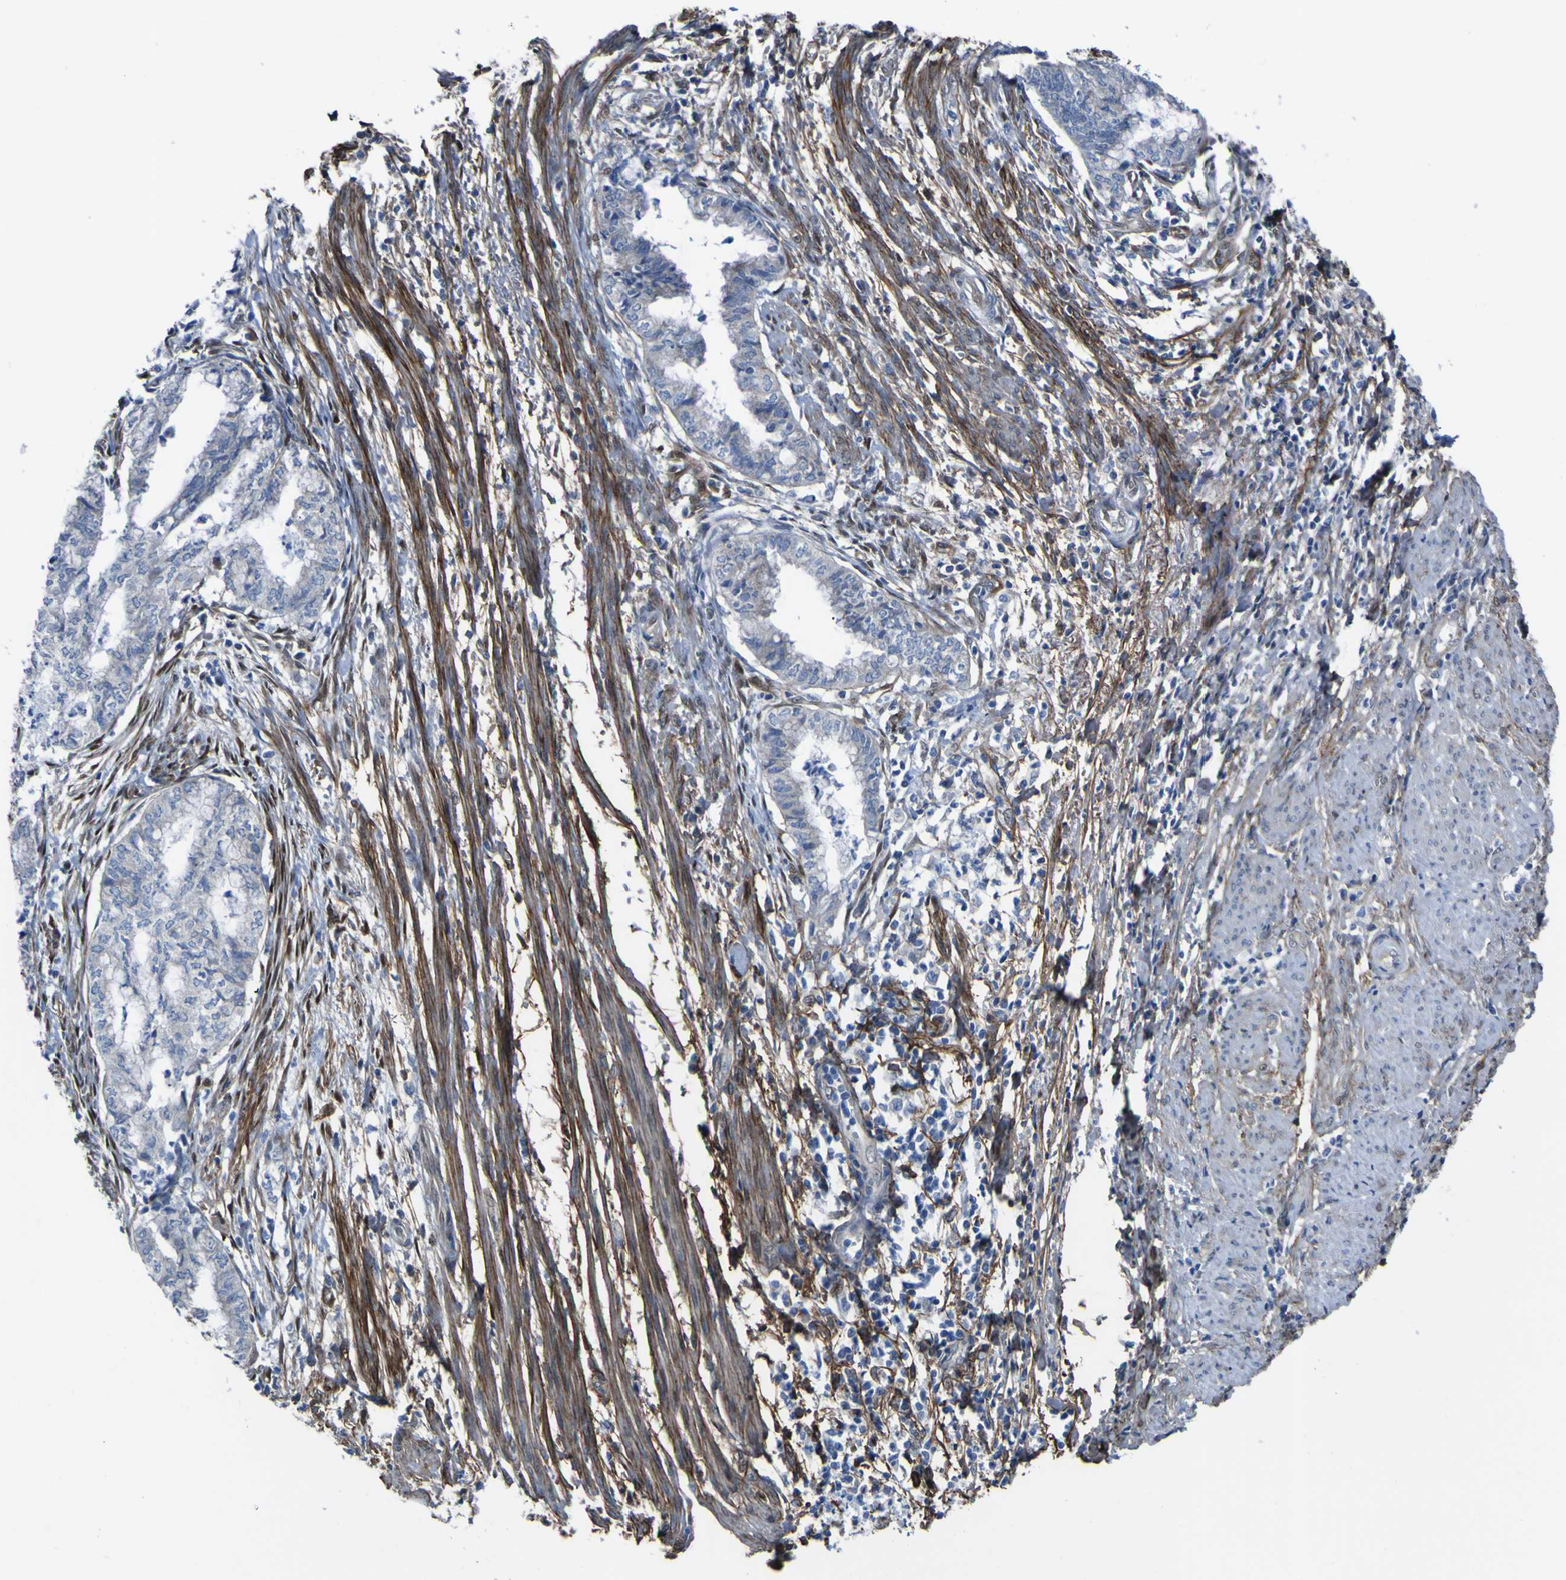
{"staining": {"intensity": "negative", "quantity": "none", "location": "none"}, "tissue": "endometrial cancer", "cell_type": "Tumor cells", "image_type": "cancer", "snomed": [{"axis": "morphology", "description": "Necrosis, NOS"}, {"axis": "morphology", "description": "Adenocarcinoma, NOS"}, {"axis": "topography", "description": "Endometrium"}], "caption": "This photomicrograph is of adenocarcinoma (endometrial) stained with immunohistochemistry (IHC) to label a protein in brown with the nuclei are counter-stained blue. There is no staining in tumor cells.", "gene": "LRRN1", "patient": {"sex": "female", "age": 79}}